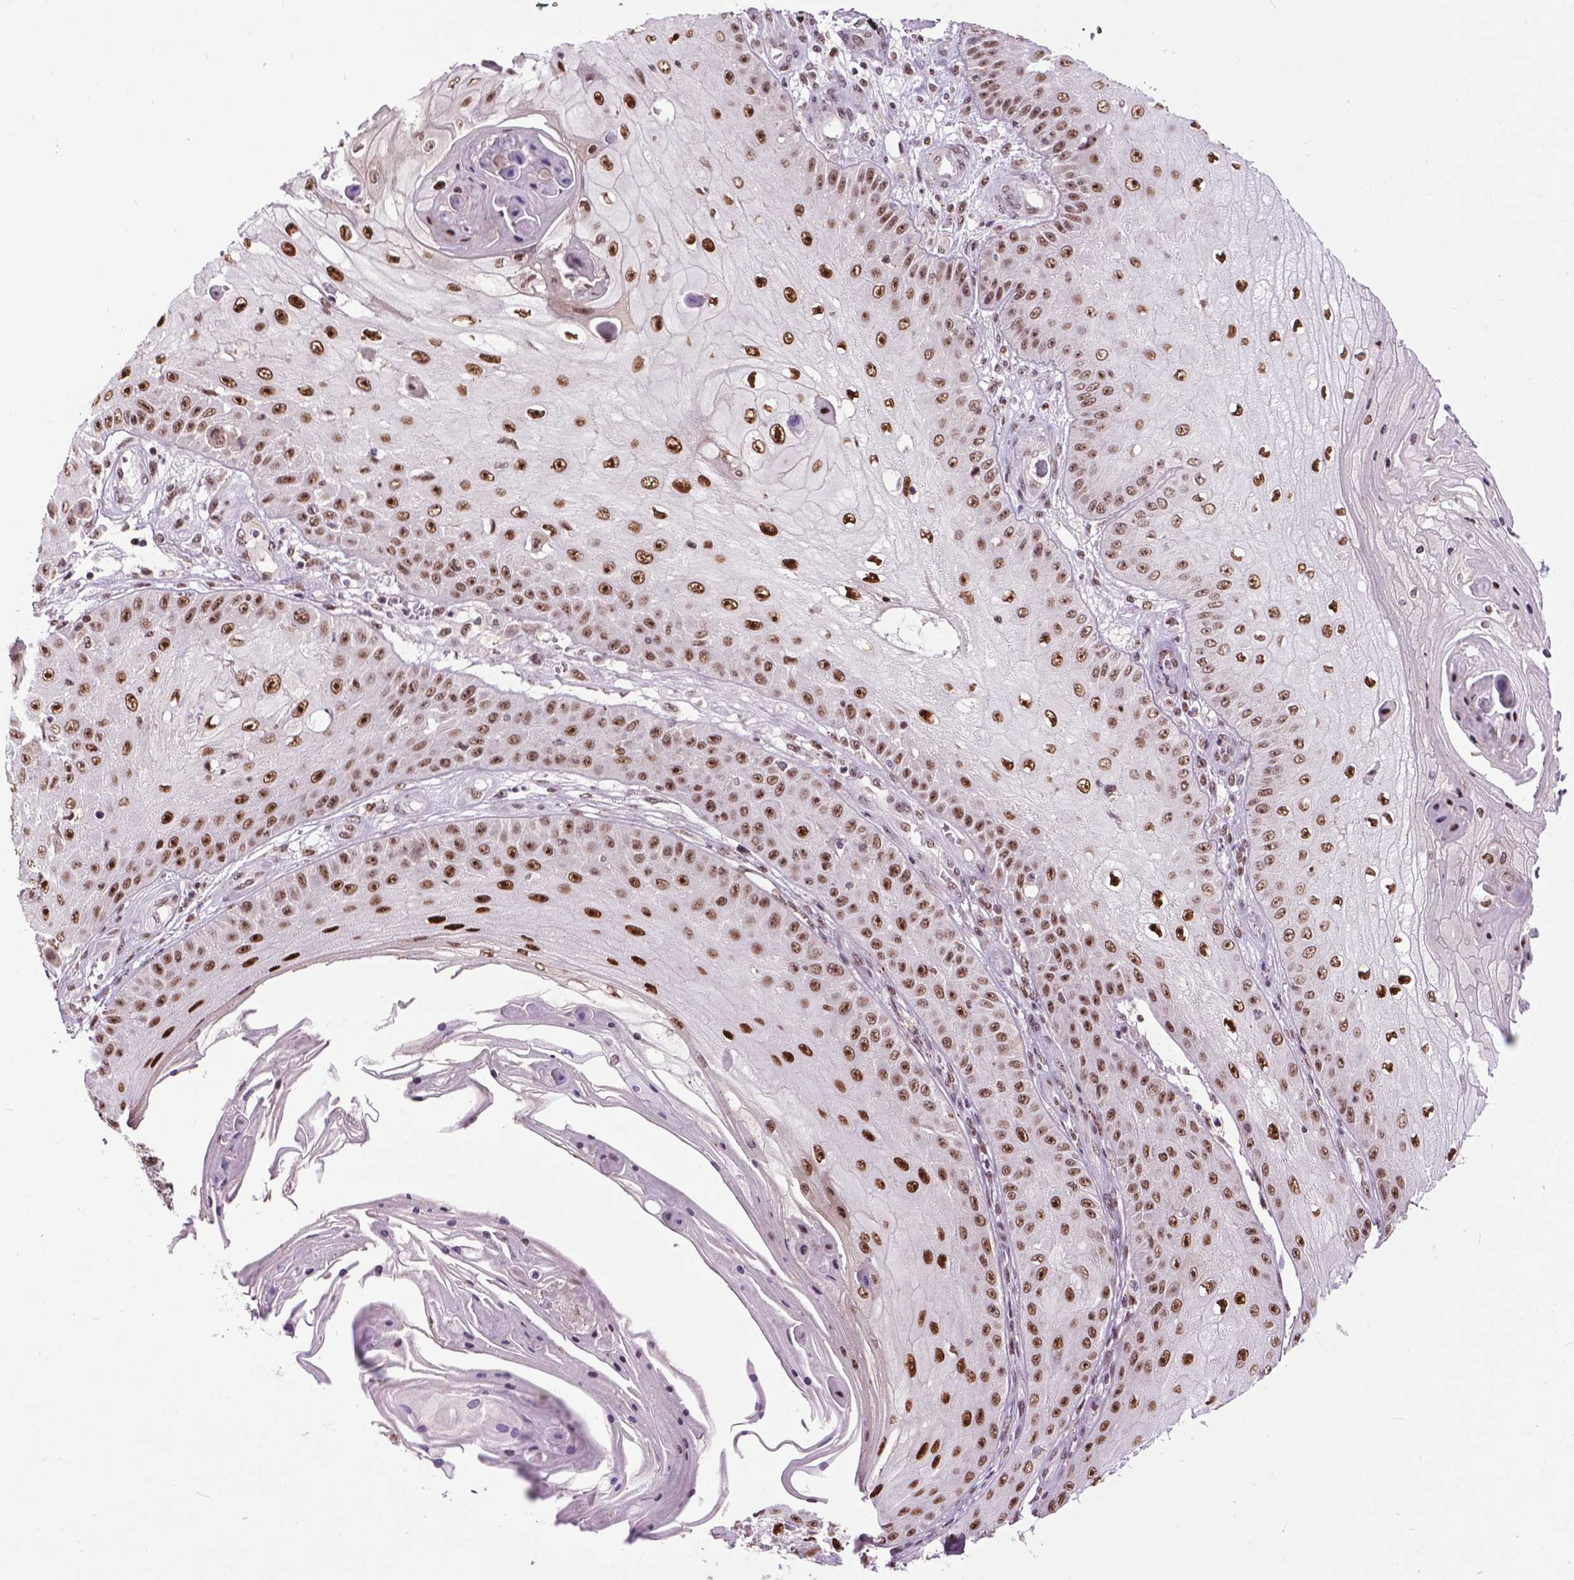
{"staining": {"intensity": "strong", "quantity": ">75%", "location": "nuclear"}, "tissue": "skin cancer", "cell_type": "Tumor cells", "image_type": "cancer", "snomed": [{"axis": "morphology", "description": "Squamous cell carcinoma, NOS"}, {"axis": "topography", "description": "Skin"}], "caption": "A high amount of strong nuclear expression is seen in approximately >75% of tumor cells in squamous cell carcinoma (skin) tissue.", "gene": "EAF1", "patient": {"sex": "male", "age": 70}}